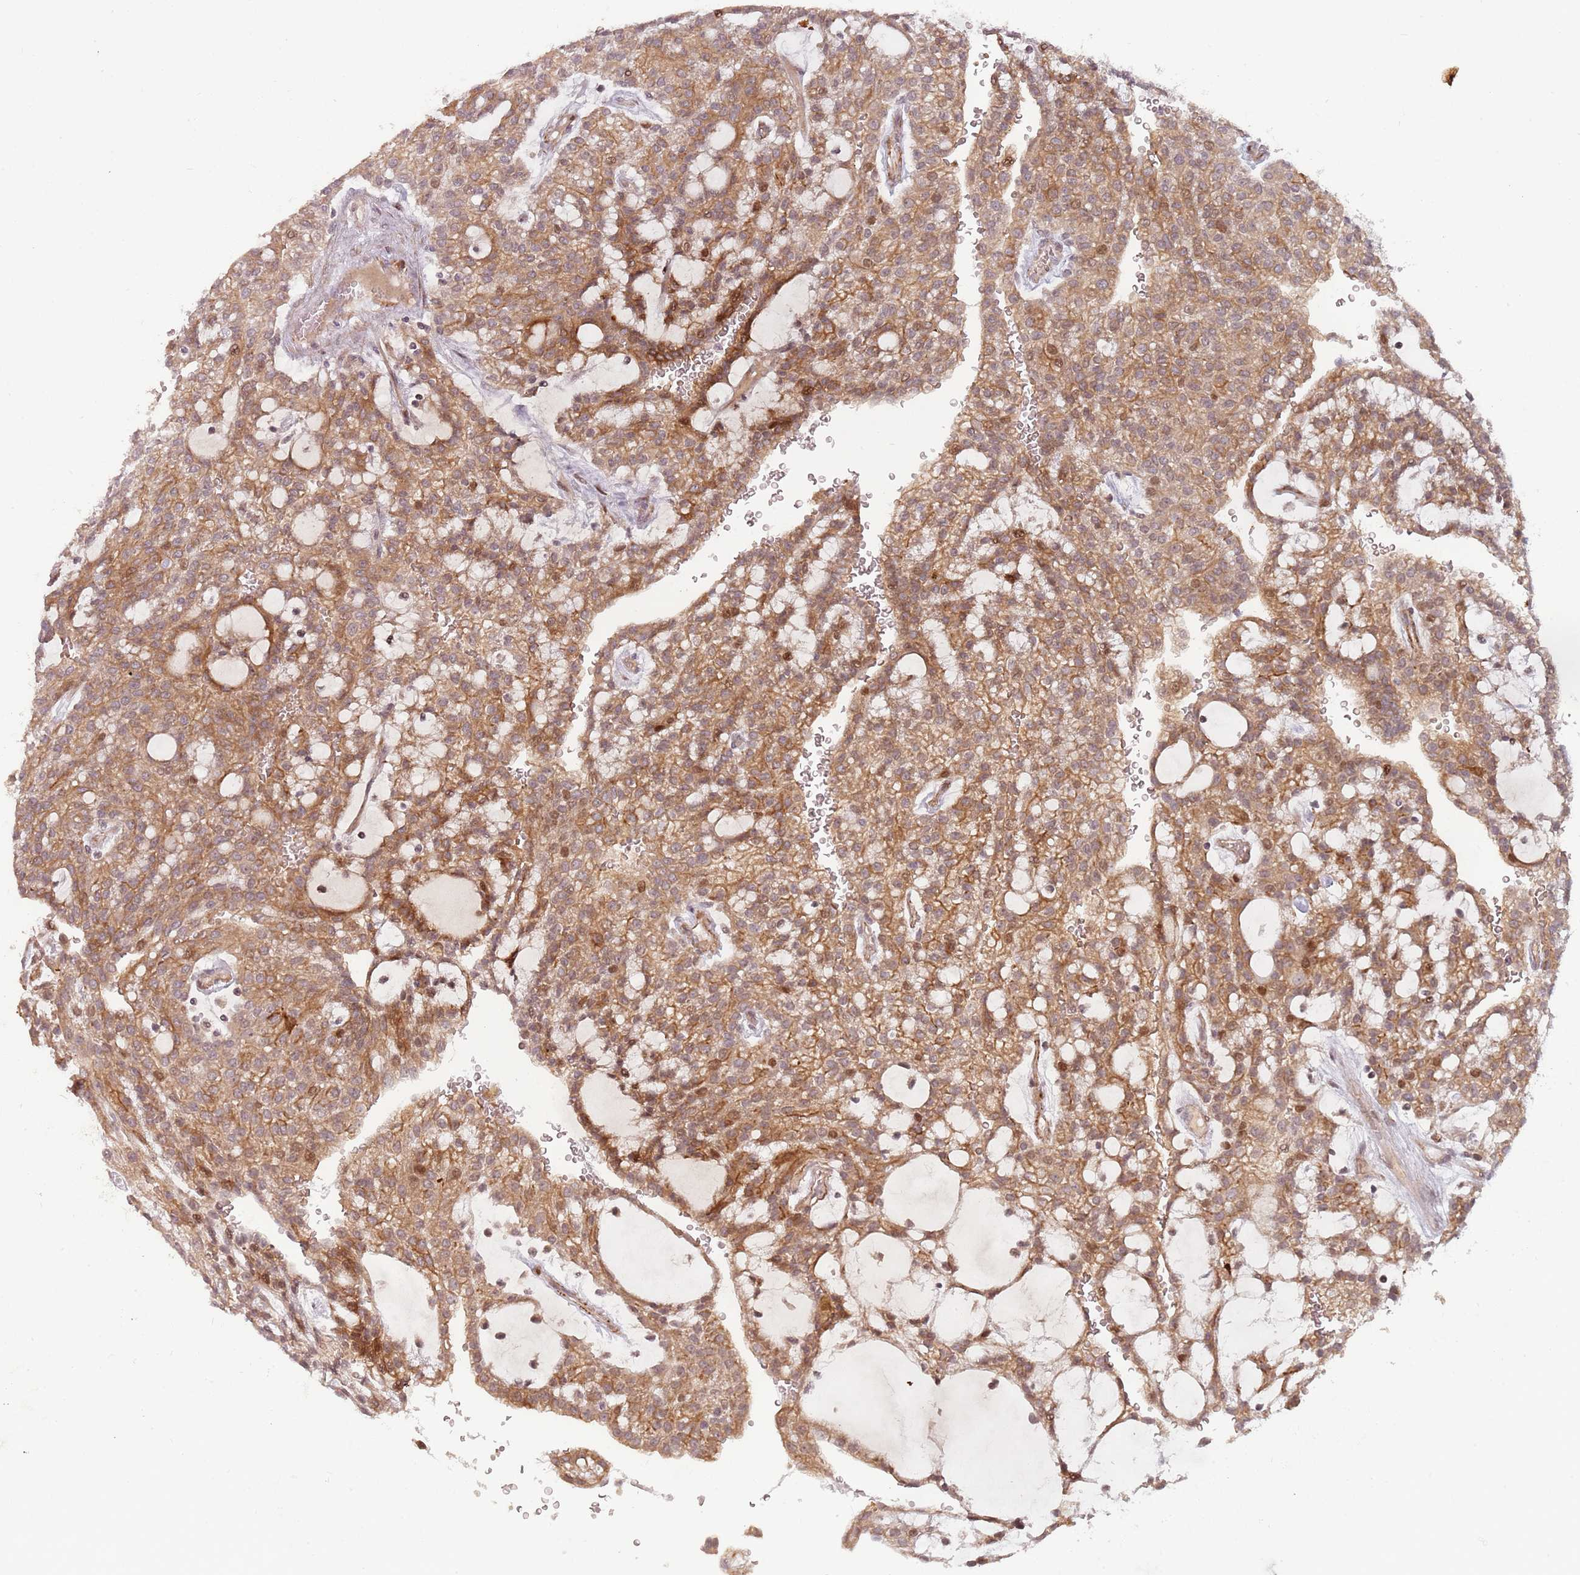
{"staining": {"intensity": "moderate", "quantity": ">75%", "location": "cytoplasmic/membranous"}, "tissue": "renal cancer", "cell_type": "Tumor cells", "image_type": "cancer", "snomed": [{"axis": "morphology", "description": "Adenocarcinoma, NOS"}, {"axis": "topography", "description": "Kidney"}], "caption": "Protein expression analysis of human adenocarcinoma (renal) reveals moderate cytoplasmic/membranous positivity in approximately >75% of tumor cells. (DAB (3,3'-diaminobenzidine) = brown stain, brightfield microscopy at high magnification).", "gene": "RPS6KA2", "patient": {"sex": "male", "age": 63}}